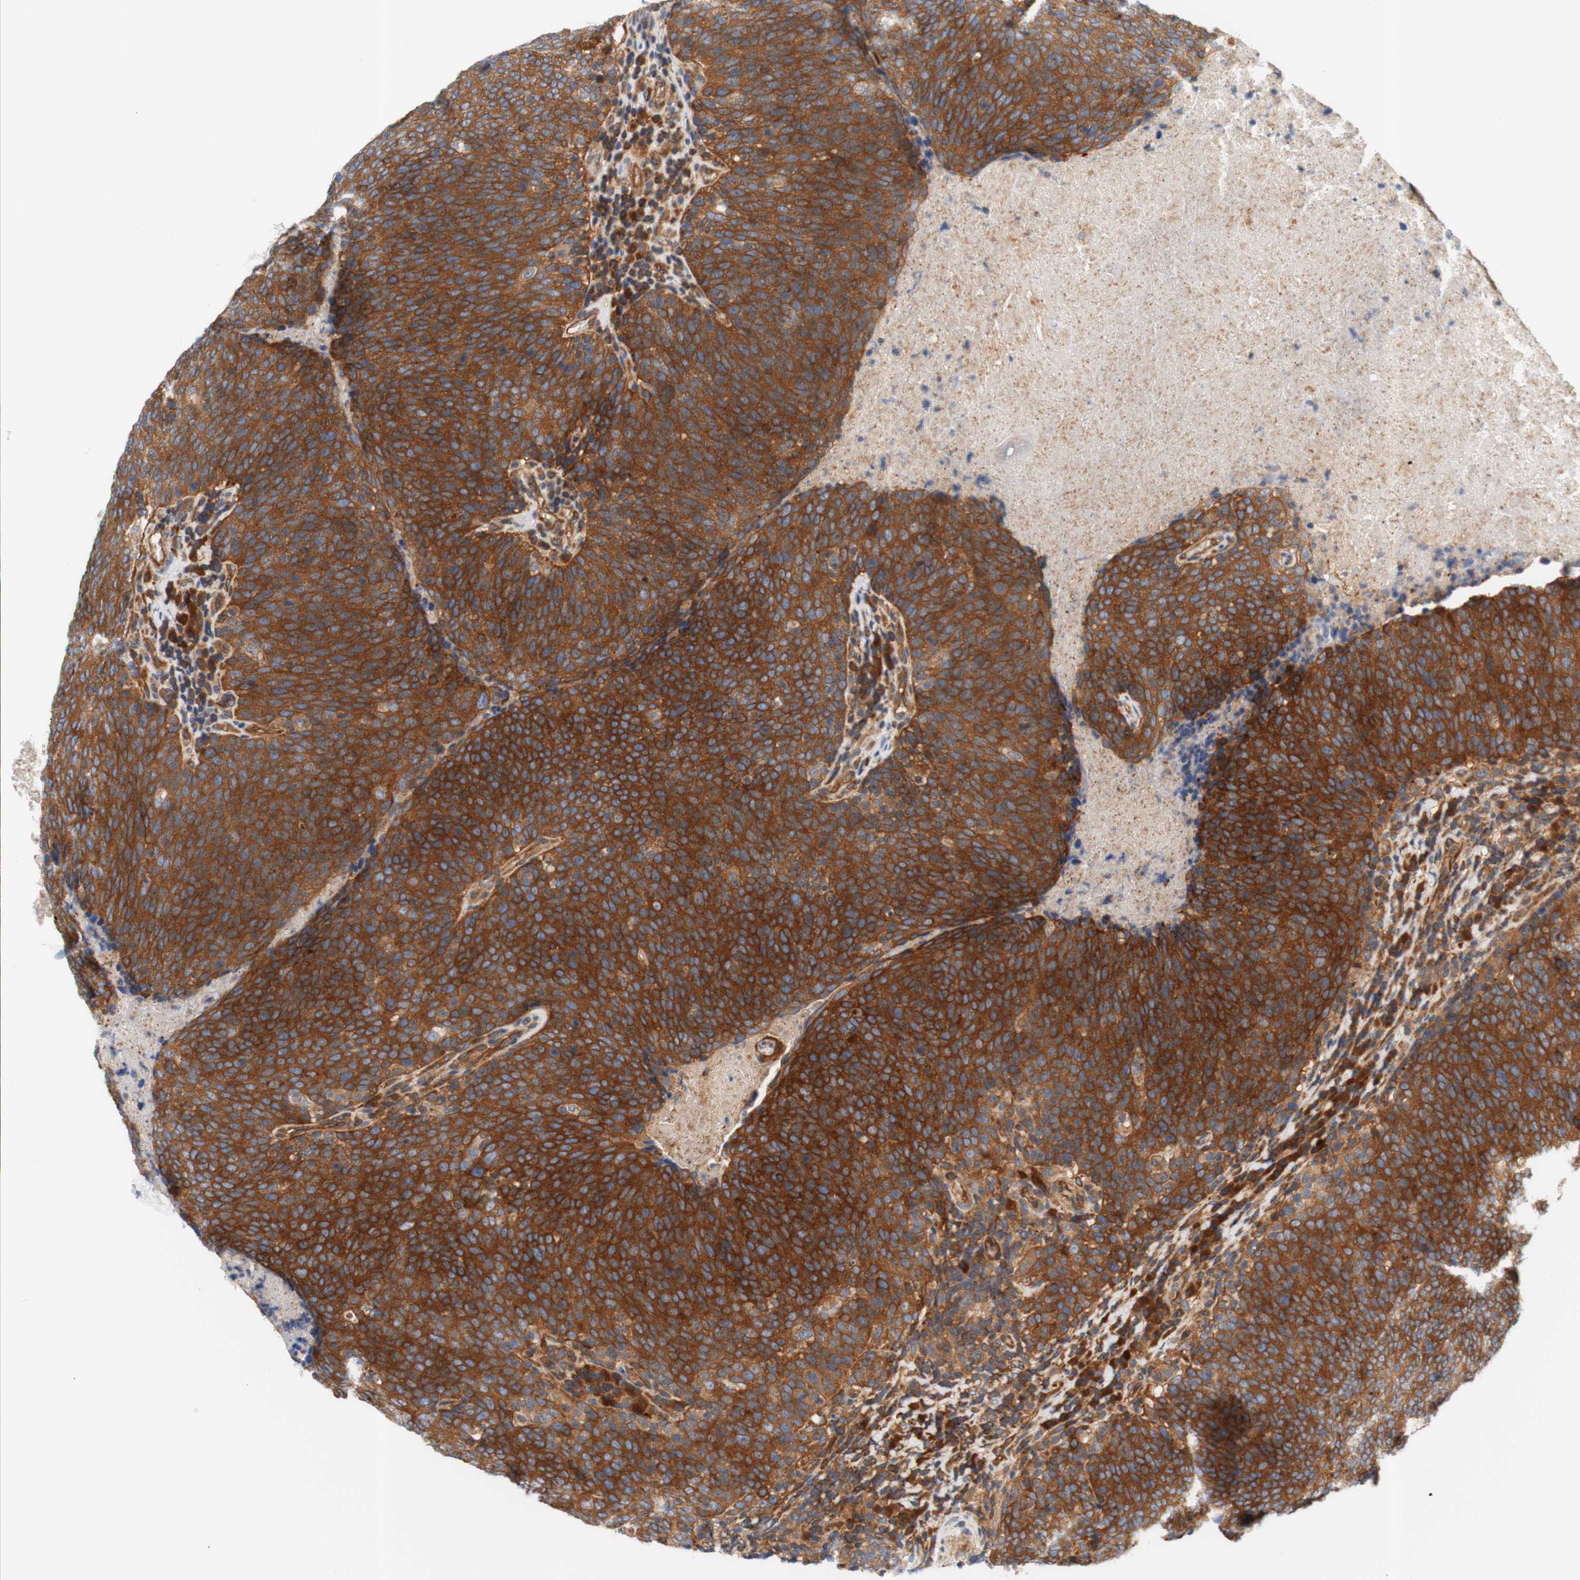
{"staining": {"intensity": "strong", "quantity": ">75%", "location": "cytoplasmic/membranous"}, "tissue": "head and neck cancer", "cell_type": "Tumor cells", "image_type": "cancer", "snomed": [{"axis": "morphology", "description": "Squamous cell carcinoma, NOS"}, {"axis": "morphology", "description": "Squamous cell carcinoma, metastatic, NOS"}, {"axis": "topography", "description": "Lymph node"}, {"axis": "topography", "description": "Head-Neck"}], "caption": "DAB (3,3'-diaminobenzidine) immunohistochemical staining of squamous cell carcinoma (head and neck) shows strong cytoplasmic/membranous protein expression in about >75% of tumor cells.", "gene": "STOM", "patient": {"sex": "male", "age": 62}}